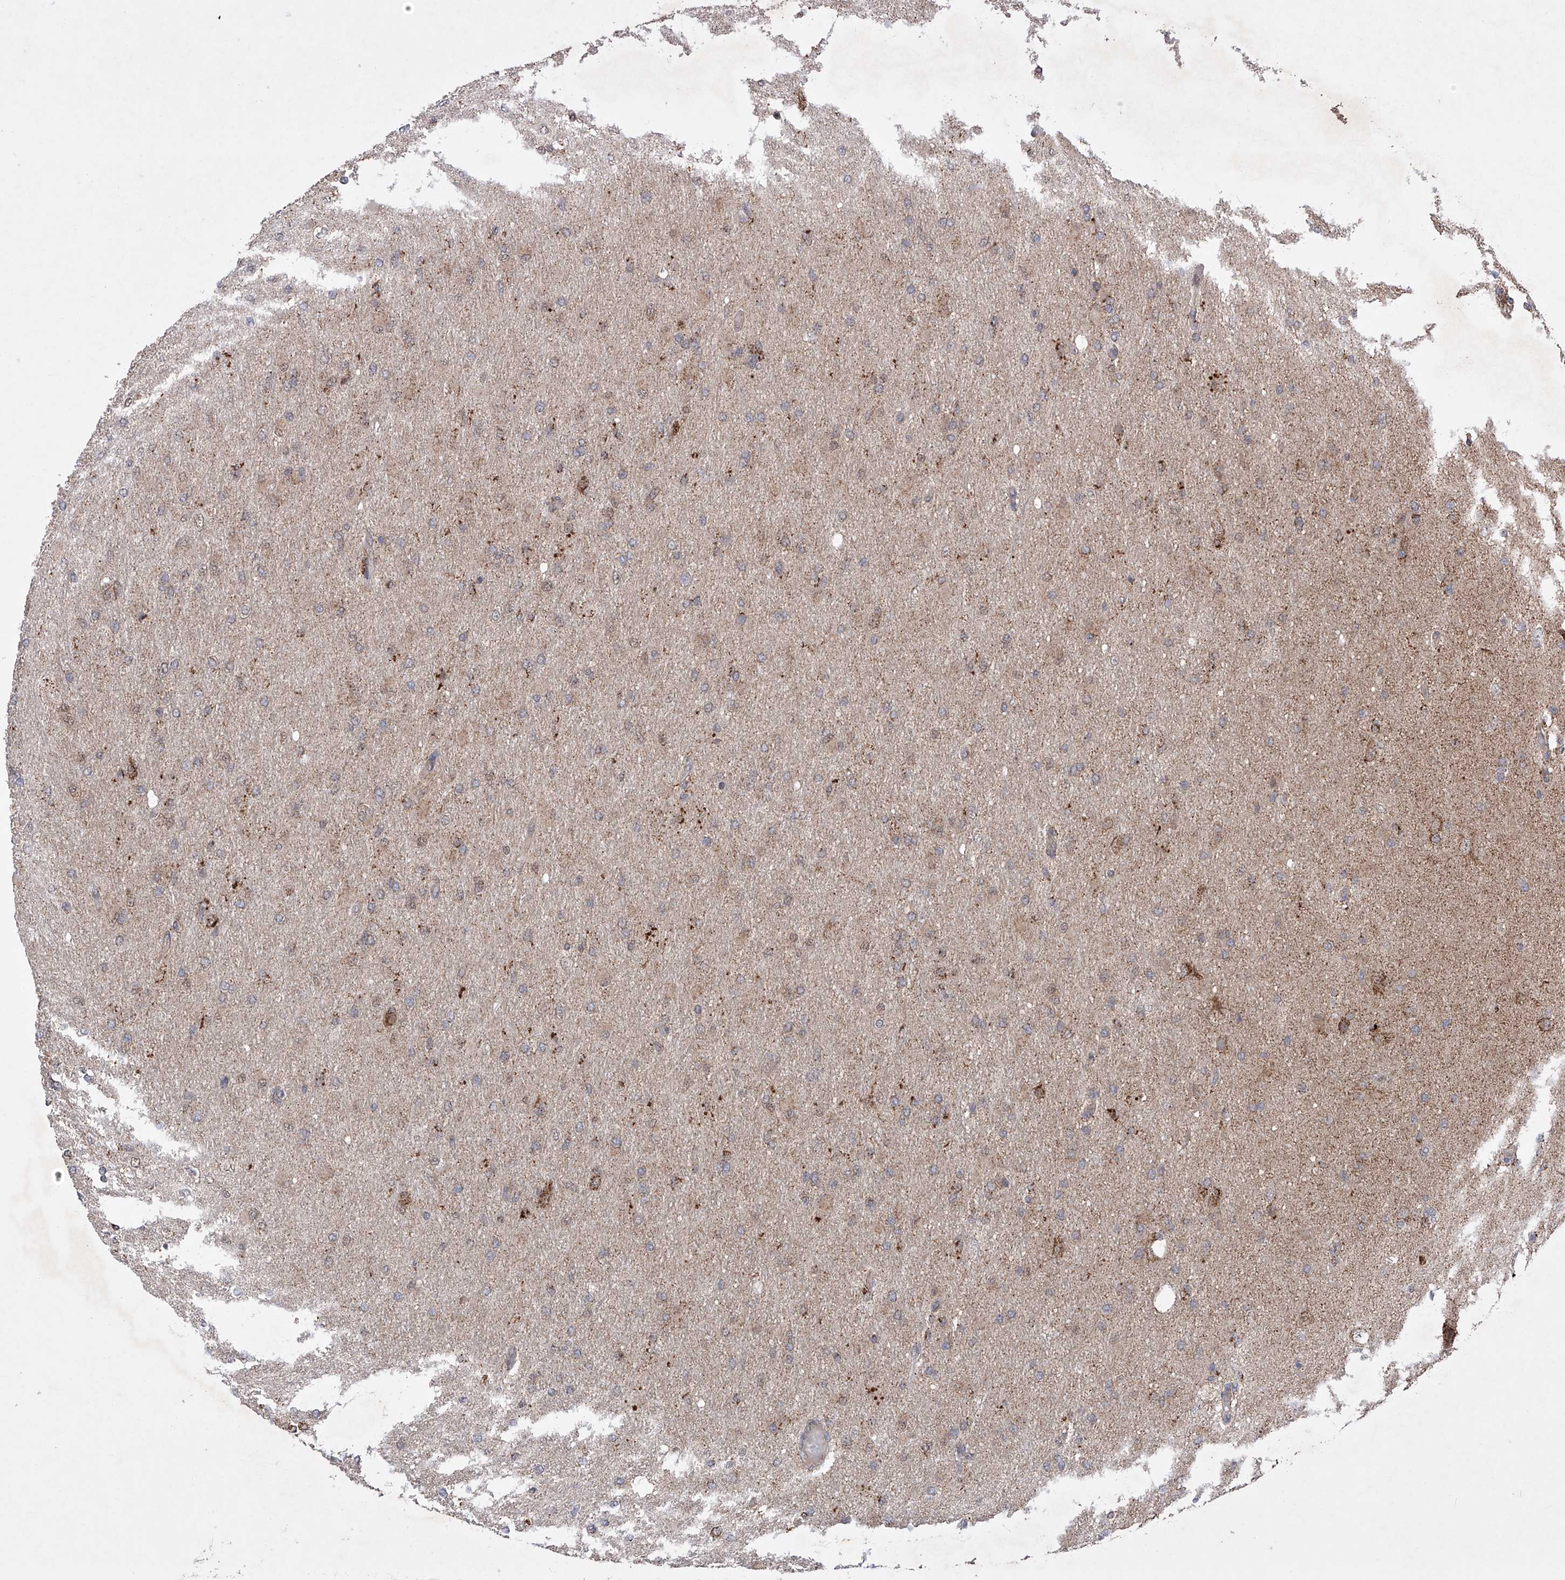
{"staining": {"intensity": "weak", "quantity": ">75%", "location": "cytoplasmic/membranous"}, "tissue": "glioma", "cell_type": "Tumor cells", "image_type": "cancer", "snomed": [{"axis": "morphology", "description": "Glioma, malignant, High grade"}, {"axis": "topography", "description": "Cerebral cortex"}], "caption": "The image demonstrates staining of malignant glioma (high-grade), revealing weak cytoplasmic/membranous protein staining (brown color) within tumor cells.", "gene": "SDHAF4", "patient": {"sex": "female", "age": 36}}